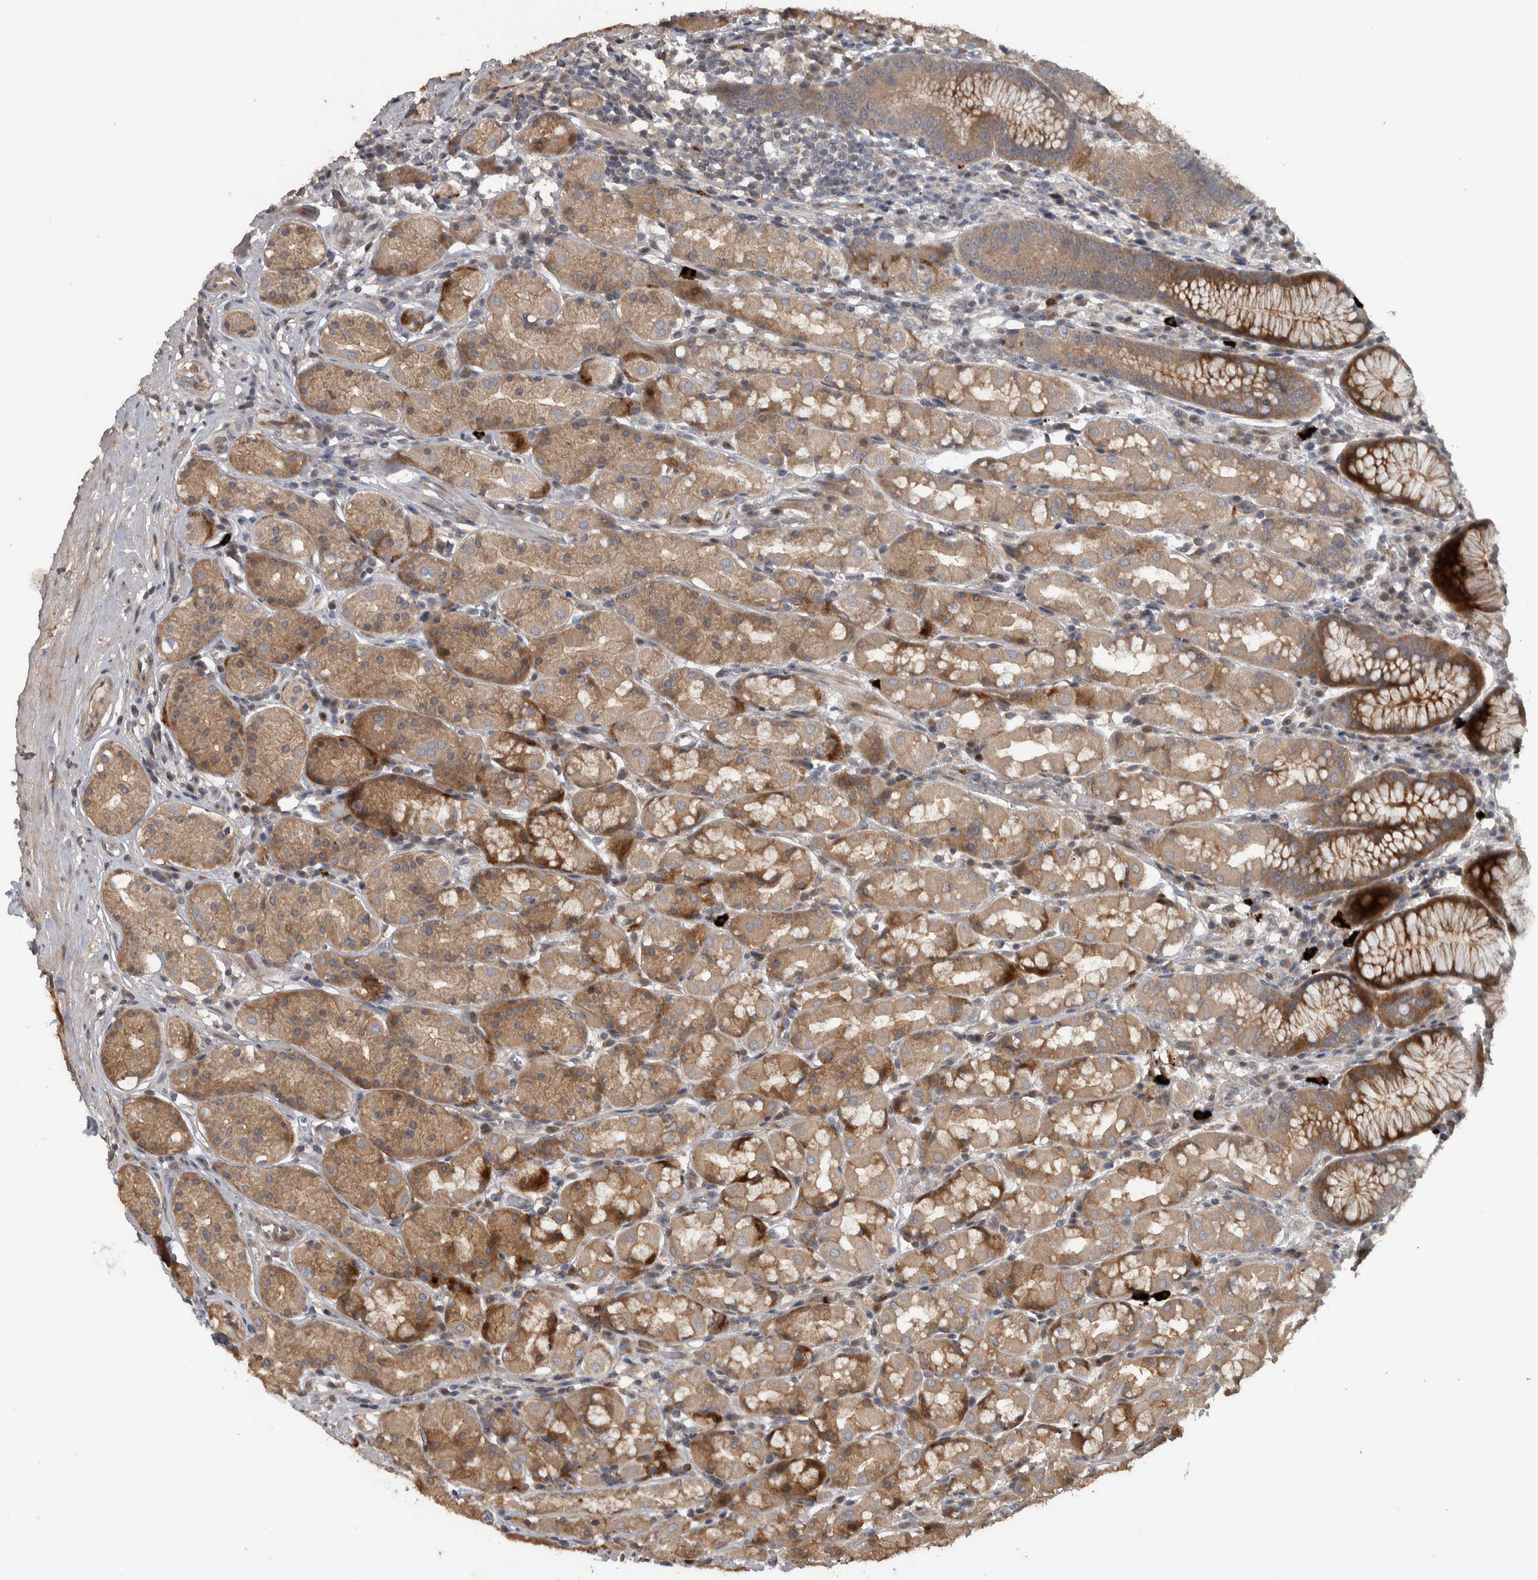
{"staining": {"intensity": "moderate", "quantity": "25%-75%", "location": "cytoplasmic/membranous"}, "tissue": "stomach", "cell_type": "Glandular cells", "image_type": "normal", "snomed": [{"axis": "morphology", "description": "Normal tissue, NOS"}, {"axis": "topography", "description": "Stomach, lower"}], "caption": "The photomicrograph displays a brown stain indicating the presence of a protein in the cytoplasmic/membranous of glandular cells in stomach. Immunohistochemistry (ihc) stains the protein in brown and the nuclei are stained blue.", "gene": "ERAL1", "patient": {"sex": "female", "age": 56}}